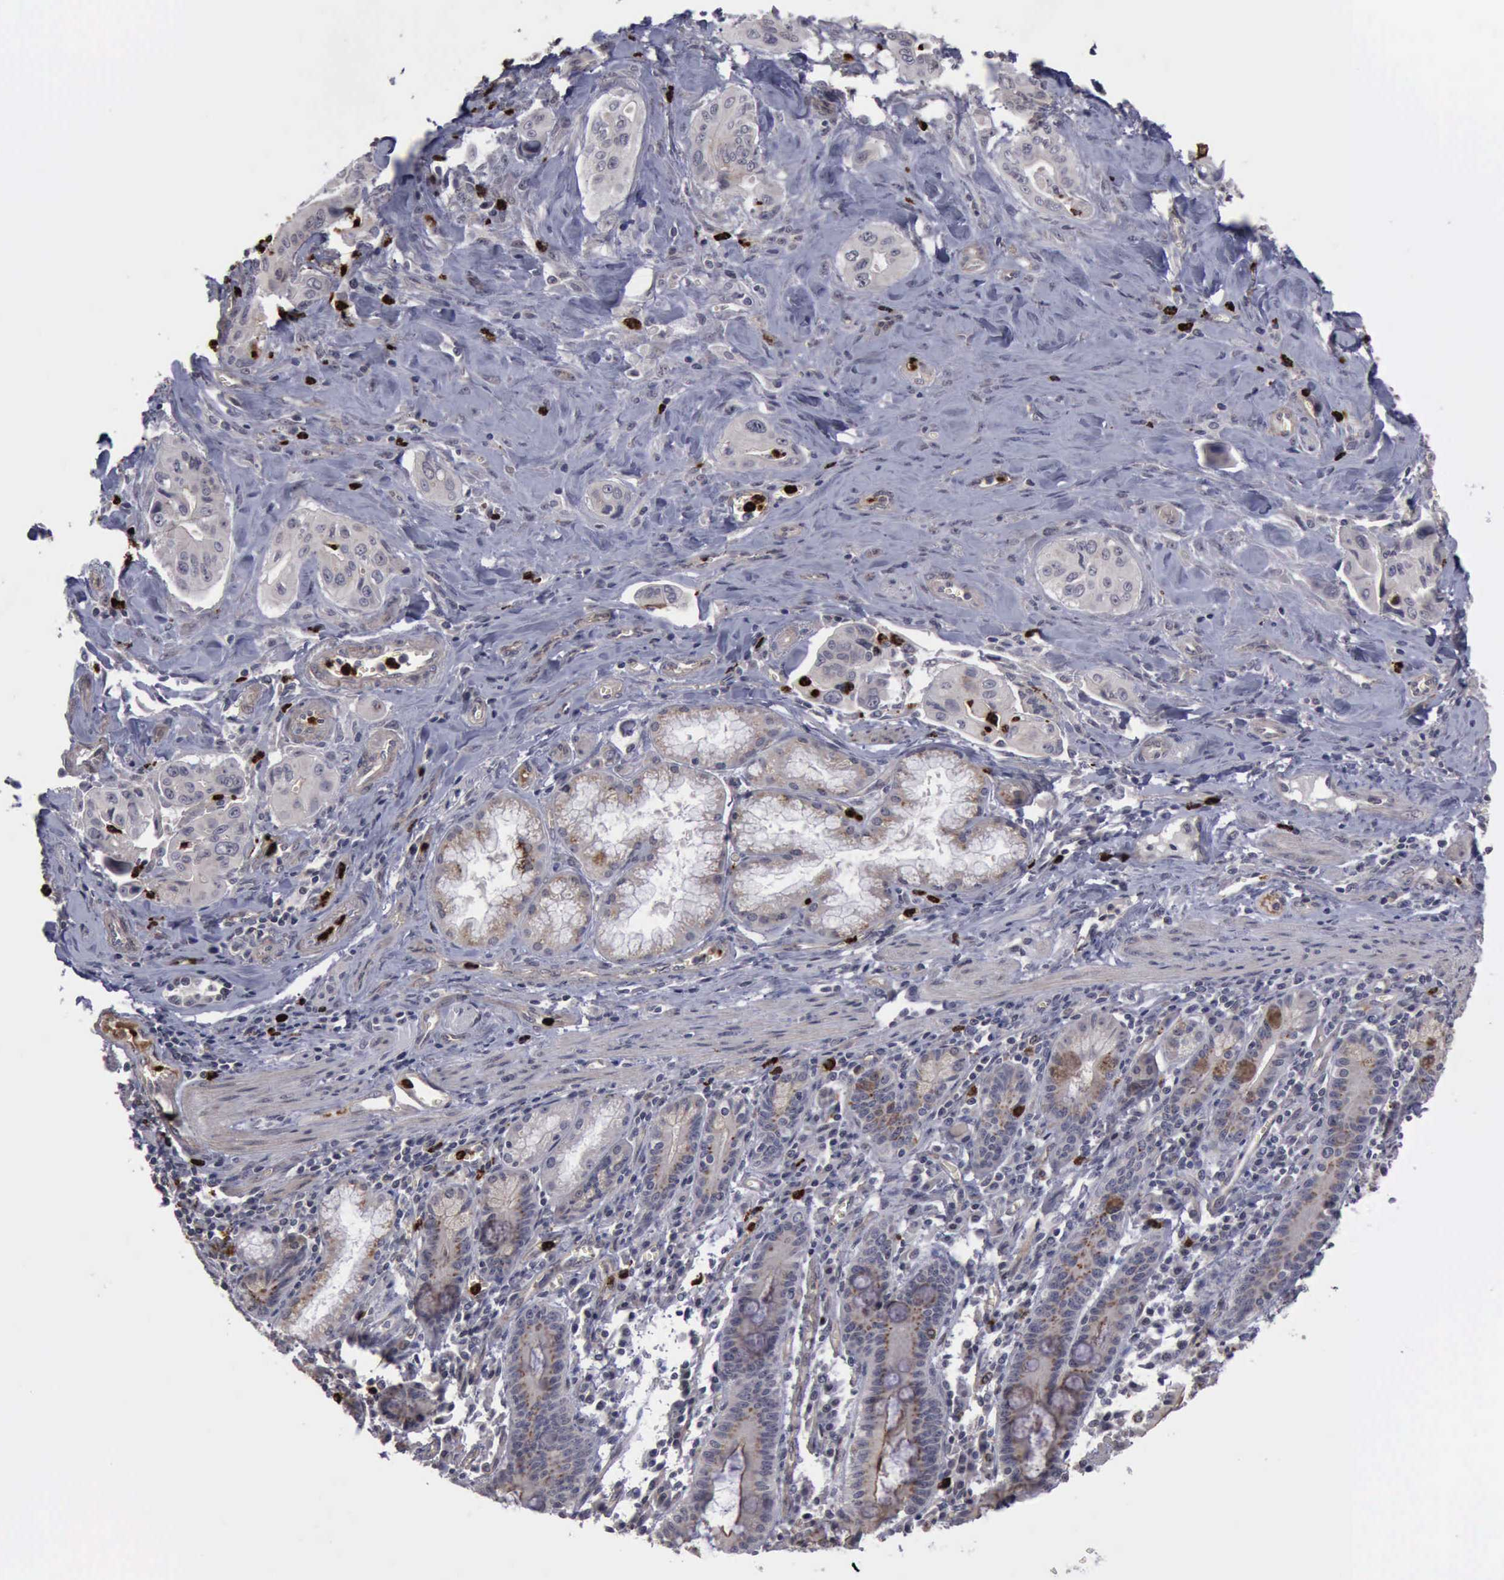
{"staining": {"intensity": "negative", "quantity": "none", "location": "none"}, "tissue": "pancreatic cancer", "cell_type": "Tumor cells", "image_type": "cancer", "snomed": [{"axis": "morphology", "description": "Adenocarcinoma, NOS"}, {"axis": "topography", "description": "Pancreas"}], "caption": "This is an immunohistochemistry image of pancreatic cancer. There is no expression in tumor cells.", "gene": "MMP9", "patient": {"sex": "male", "age": 77}}